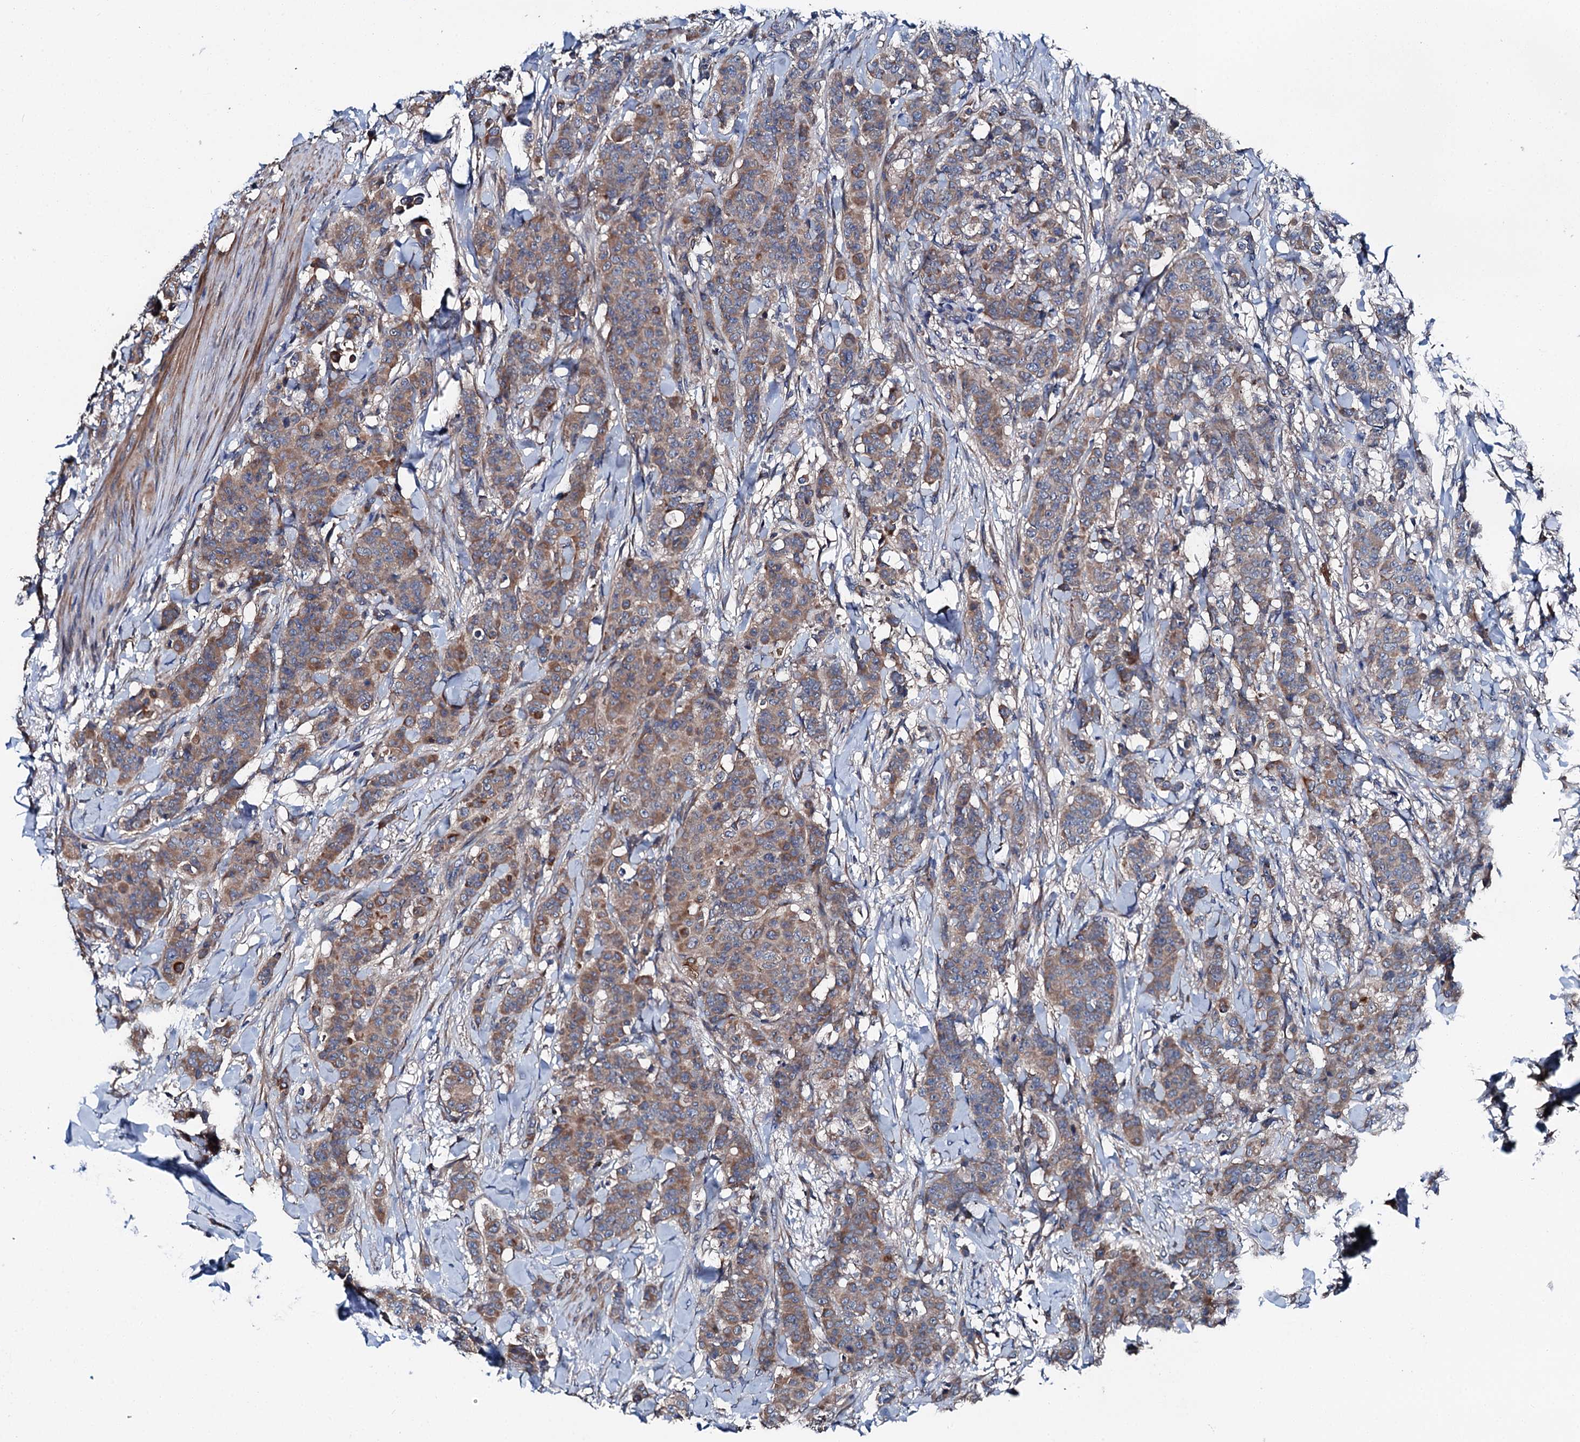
{"staining": {"intensity": "moderate", "quantity": ">75%", "location": "cytoplasmic/membranous"}, "tissue": "breast cancer", "cell_type": "Tumor cells", "image_type": "cancer", "snomed": [{"axis": "morphology", "description": "Duct carcinoma"}, {"axis": "topography", "description": "Breast"}], "caption": "Brown immunohistochemical staining in breast invasive ductal carcinoma shows moderate cytoplasmic/membranous staining in approximately >75% of tumor cells.", "gene": "SLC22A25", "patient": {"sex": "female", "age": 40}}